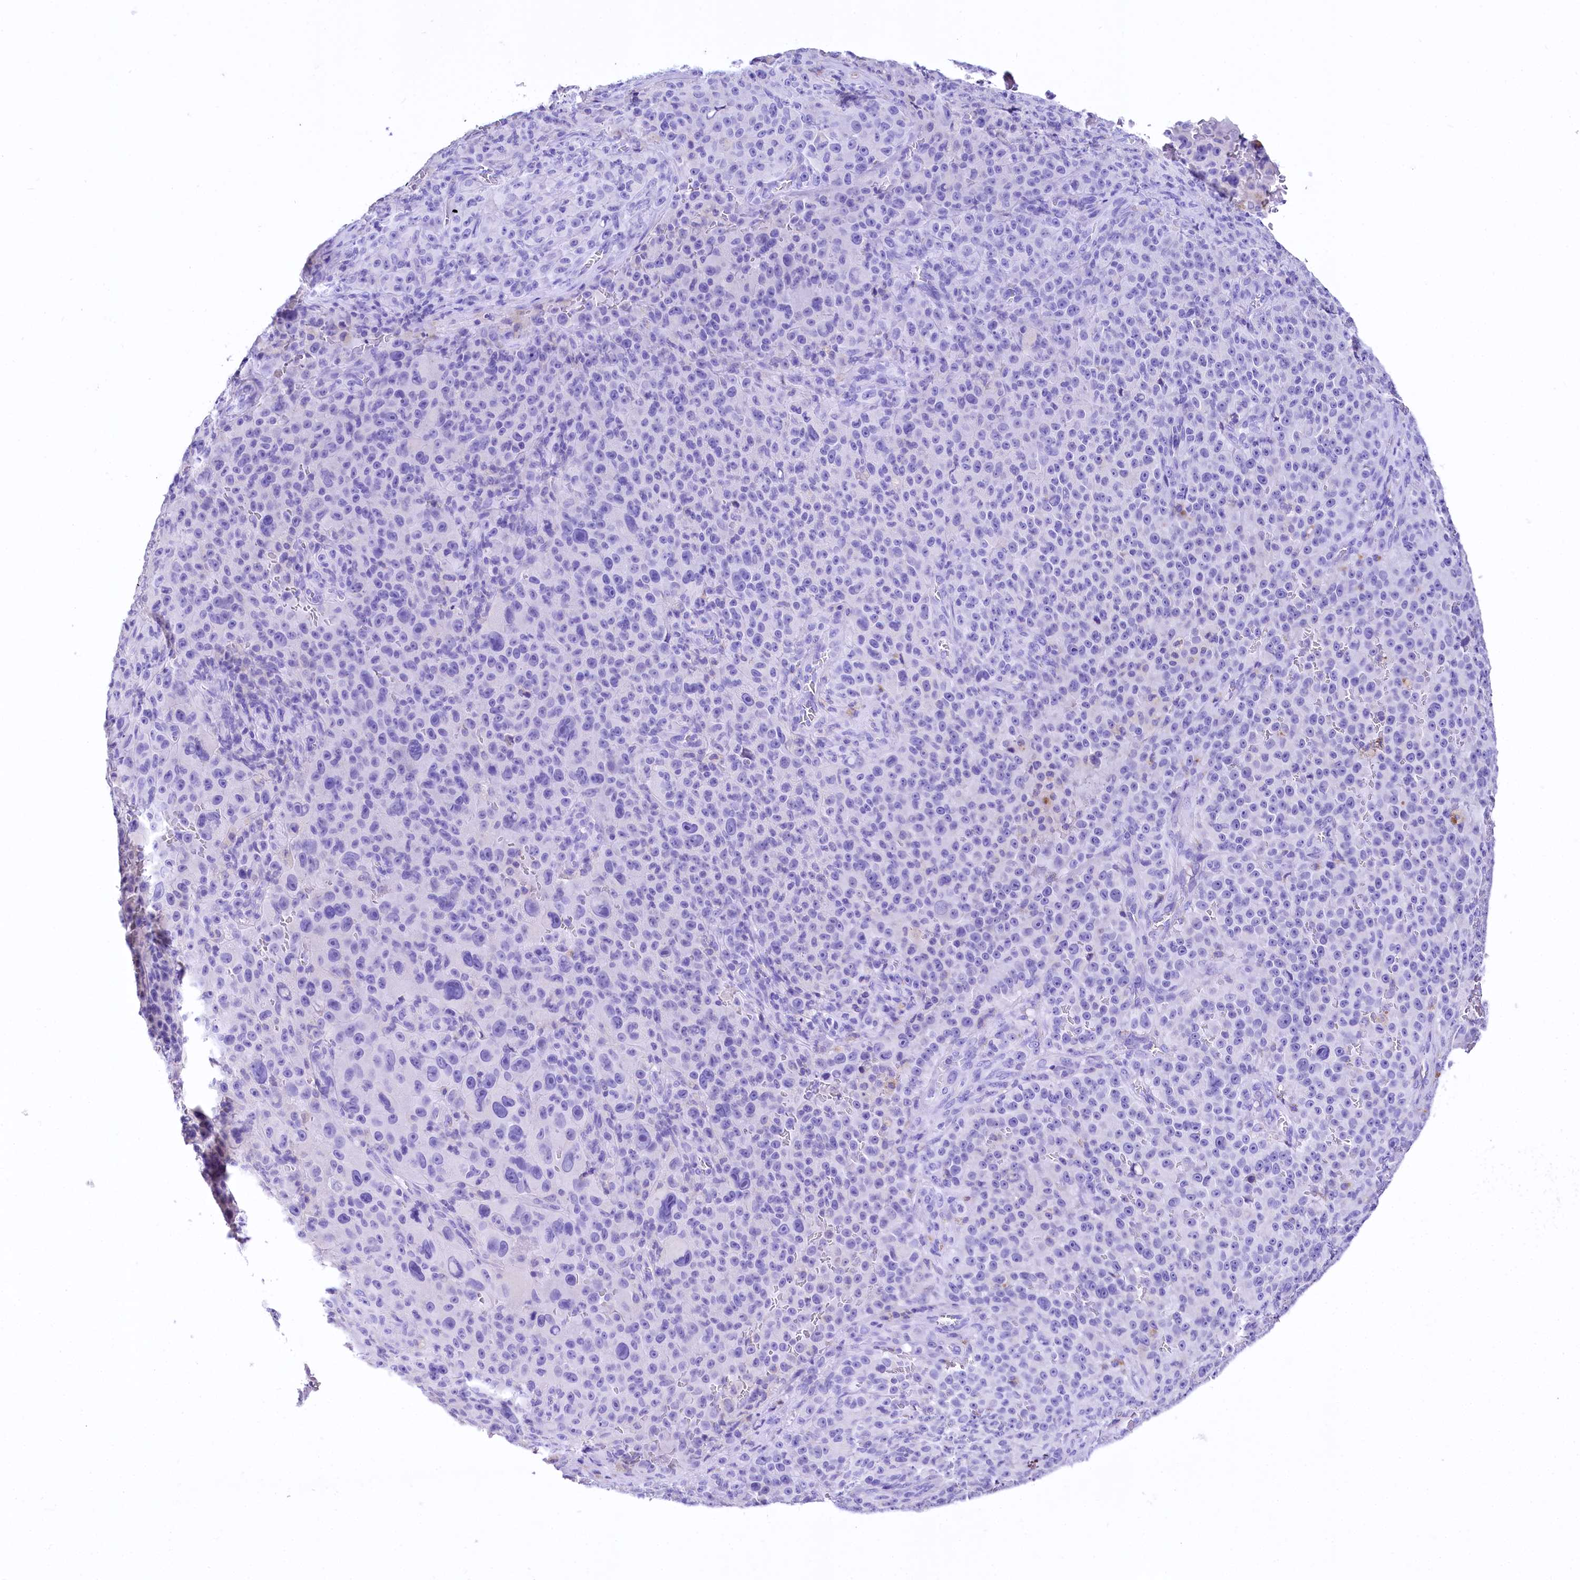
{"staining": {"intensity": "negative", "quantity": "none", "location": "none"}, "tissue": "melanoma", "cell_type": "Tumor cells", "image_type": "cancer", "snomed": [{"axis": "morphology", "description": "Malignant melanoma, NOS"}, {"axis": "topography", "description": "Skin"}], "caption": "Protein analysis of melanoma shows no significant expression in tumor cells.", "gene": "A2ML1", "patient": {"sex": "female", "age": 82}}